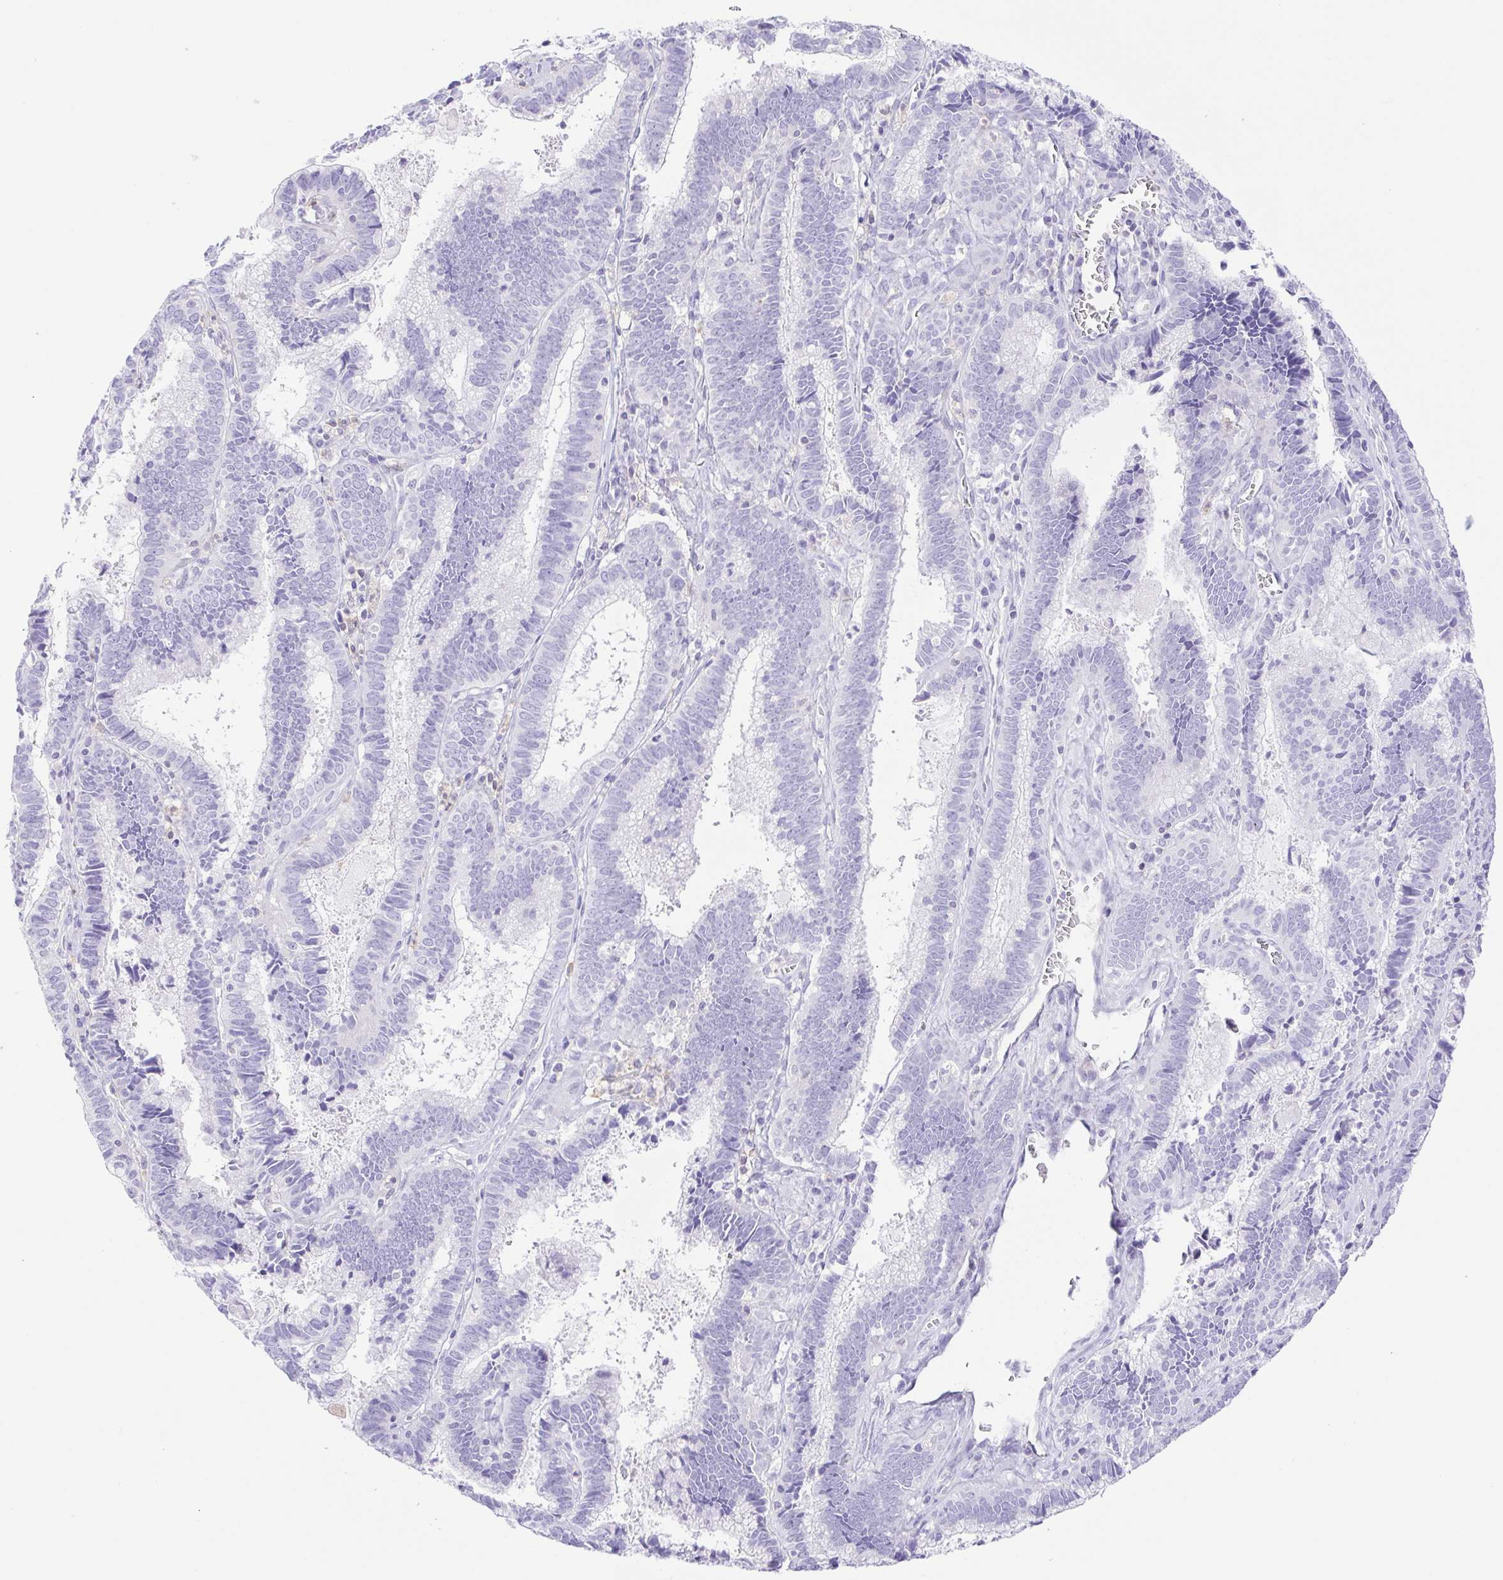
{"staining": {"intensity": "negative", "quantity": "none", "location": "none"}, "tissue": "cervical cancer", "cell_type": "Tumor cells", "image_type": "cancer", "snomed": [{"axis": "morphology", "description": "Adenocarcinoma, NOS"}, {"axis": "topography", "description": "Cervix"}], "caption": "IHC photomicrograph of neoplastic tissue: human cervical cancer stained with DAB reveals no significant protein positivity in tumor cells.", "gene": "SYNPR", "patient": {"sex": "female", "age": 61}}